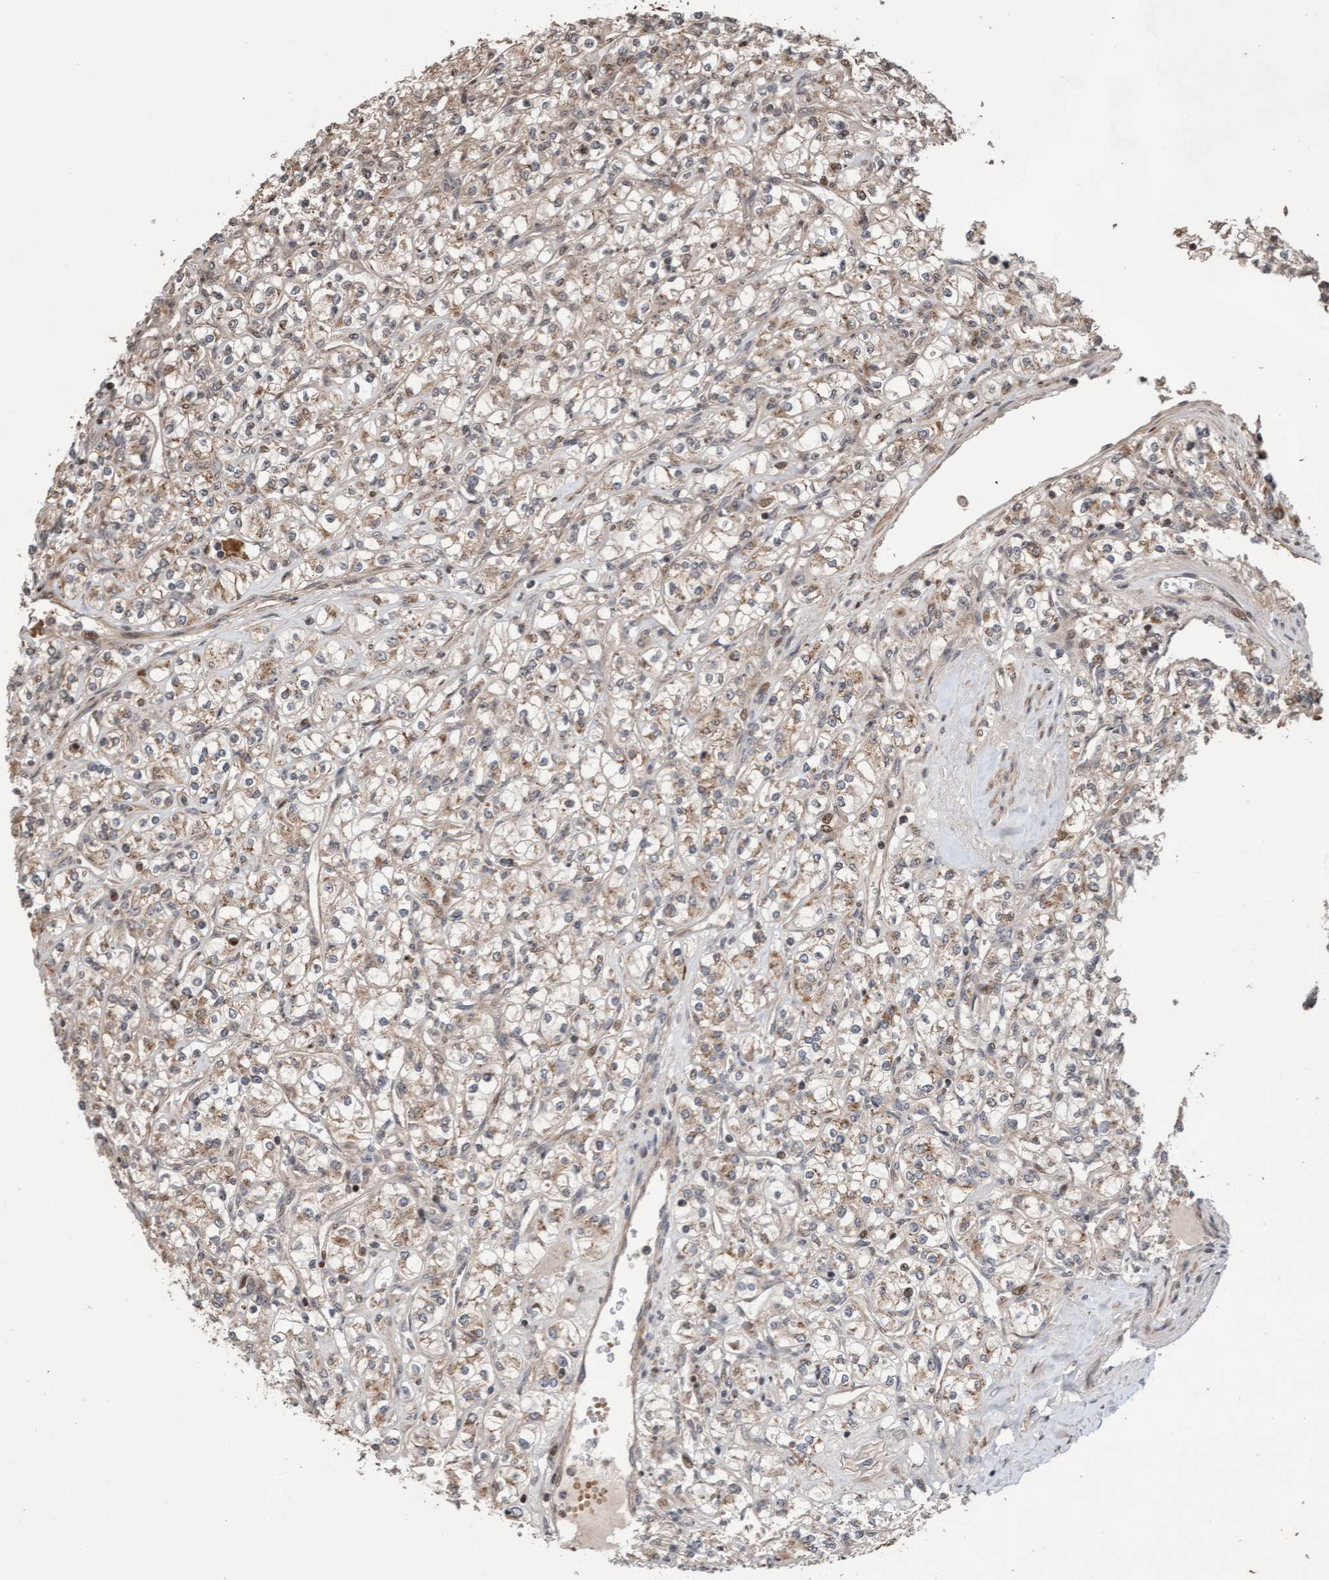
{"staining": {"intensity": "weak", "quantity": ">75%", "location": "cytoplasmic/membranous"}, "tissue": "renal cancer", "cell_type": "Tumor cells", "image_type": "cancer", "snomed": [{"axis": "morphology", "description": "Adenocarcinoma, NOS"}, {"axis": "topography", "description": "Kidney"}], "caption": "An immunohistochemistry histopathology image of tumor tissue is shown. Protein staining in brown highlights weak cytoplasmic/membranous positivity in adenocarcinoma (renal) within tumor cells.", "gene": "PECR", "patient": {"sex": "male", "age": 77}}